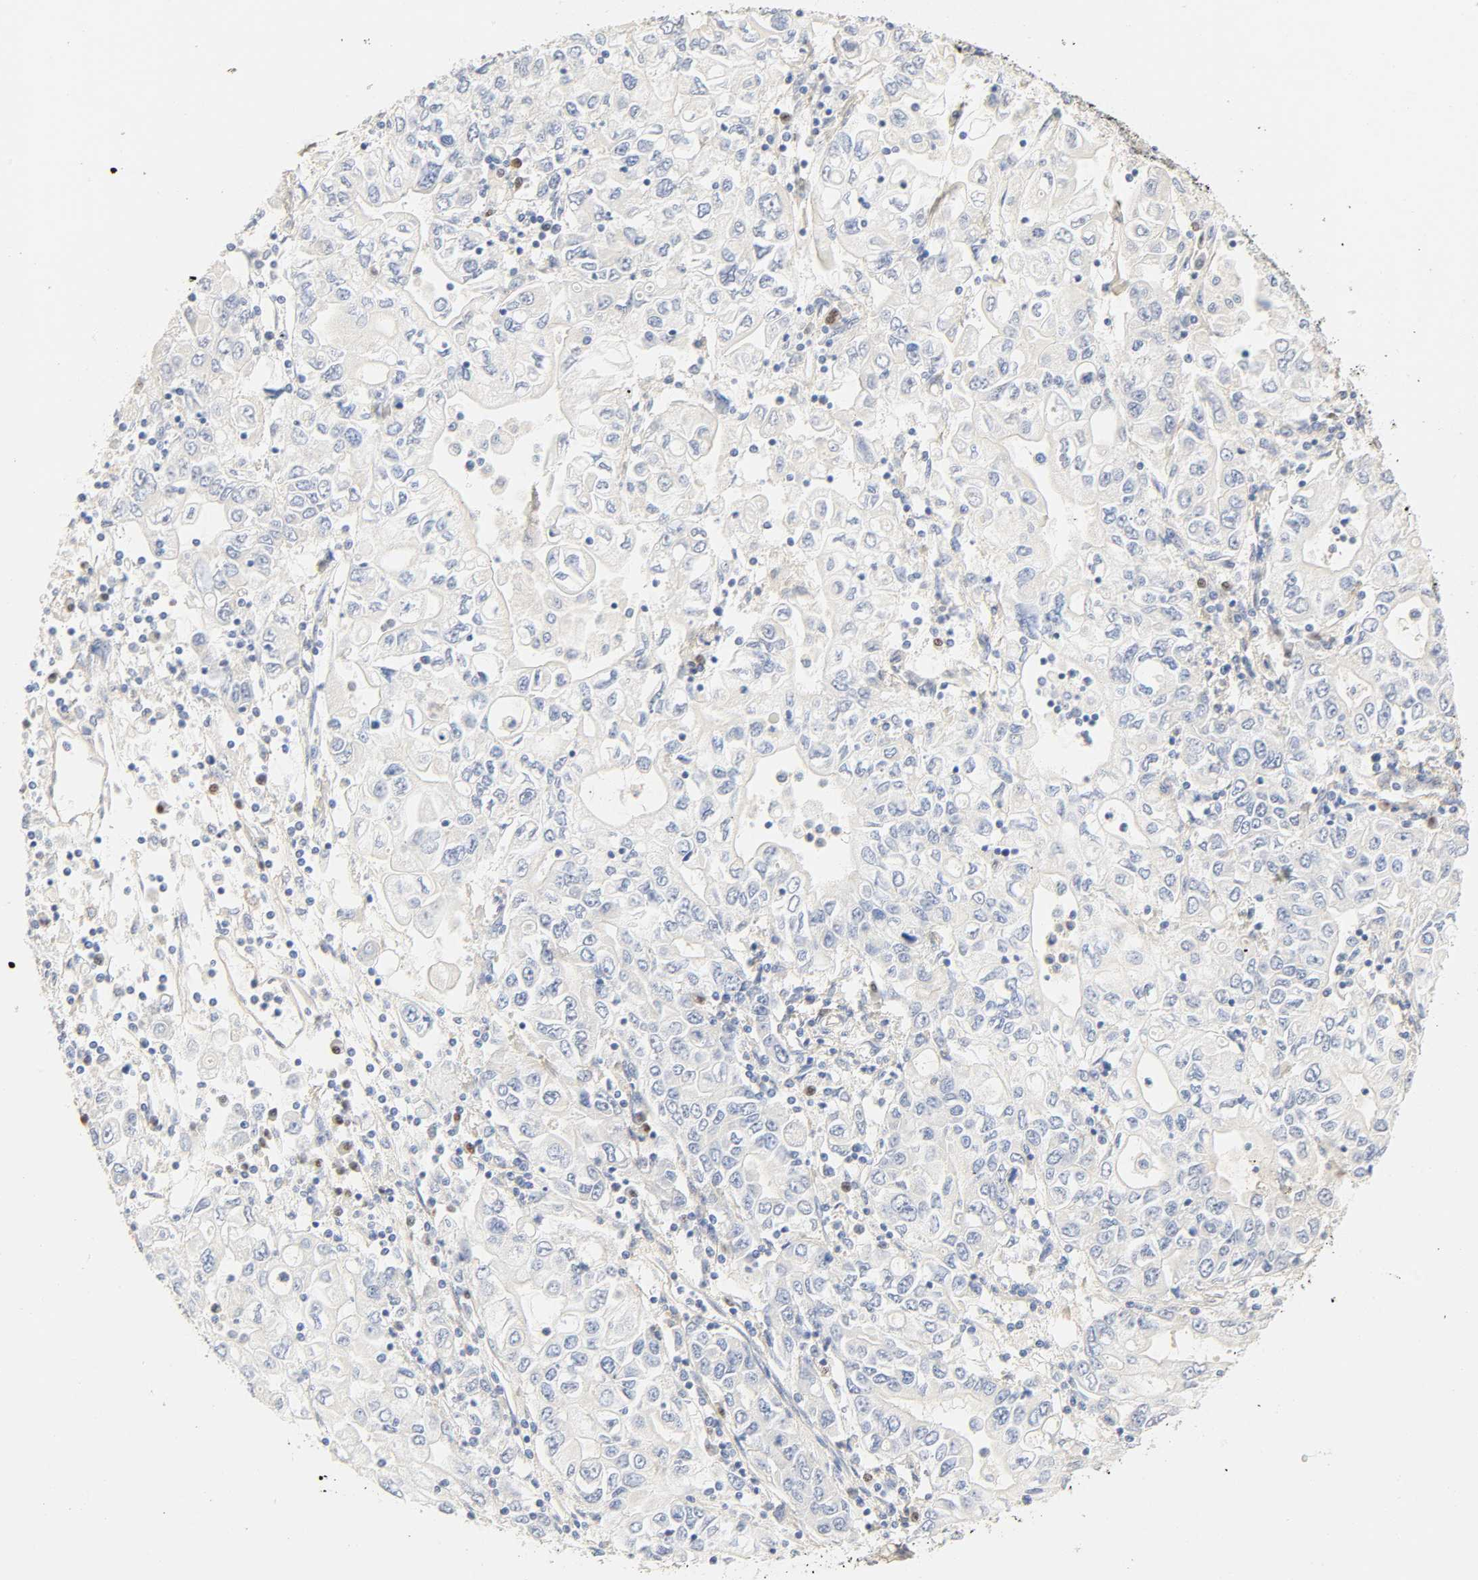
{"staining": {"intensity": "negative", "quantity": "none", "location": "none"}, "tissue": "stomach cancer", "cell_type": "Tumor cells", "image_type": "cancer", "snomed": [{"axis": "morphology", "description": "Adenocarcinoma, NOS"}, {"axis": "topography", "description": "Stomach, lower"}], "caption": "Tumor cells show no significant expression in adenocarcinoma (stomach). Nuclei are stained in blue.", "gene": "BORCS8-MEF2B", "patient": {"sex": "female", "age": 72}}